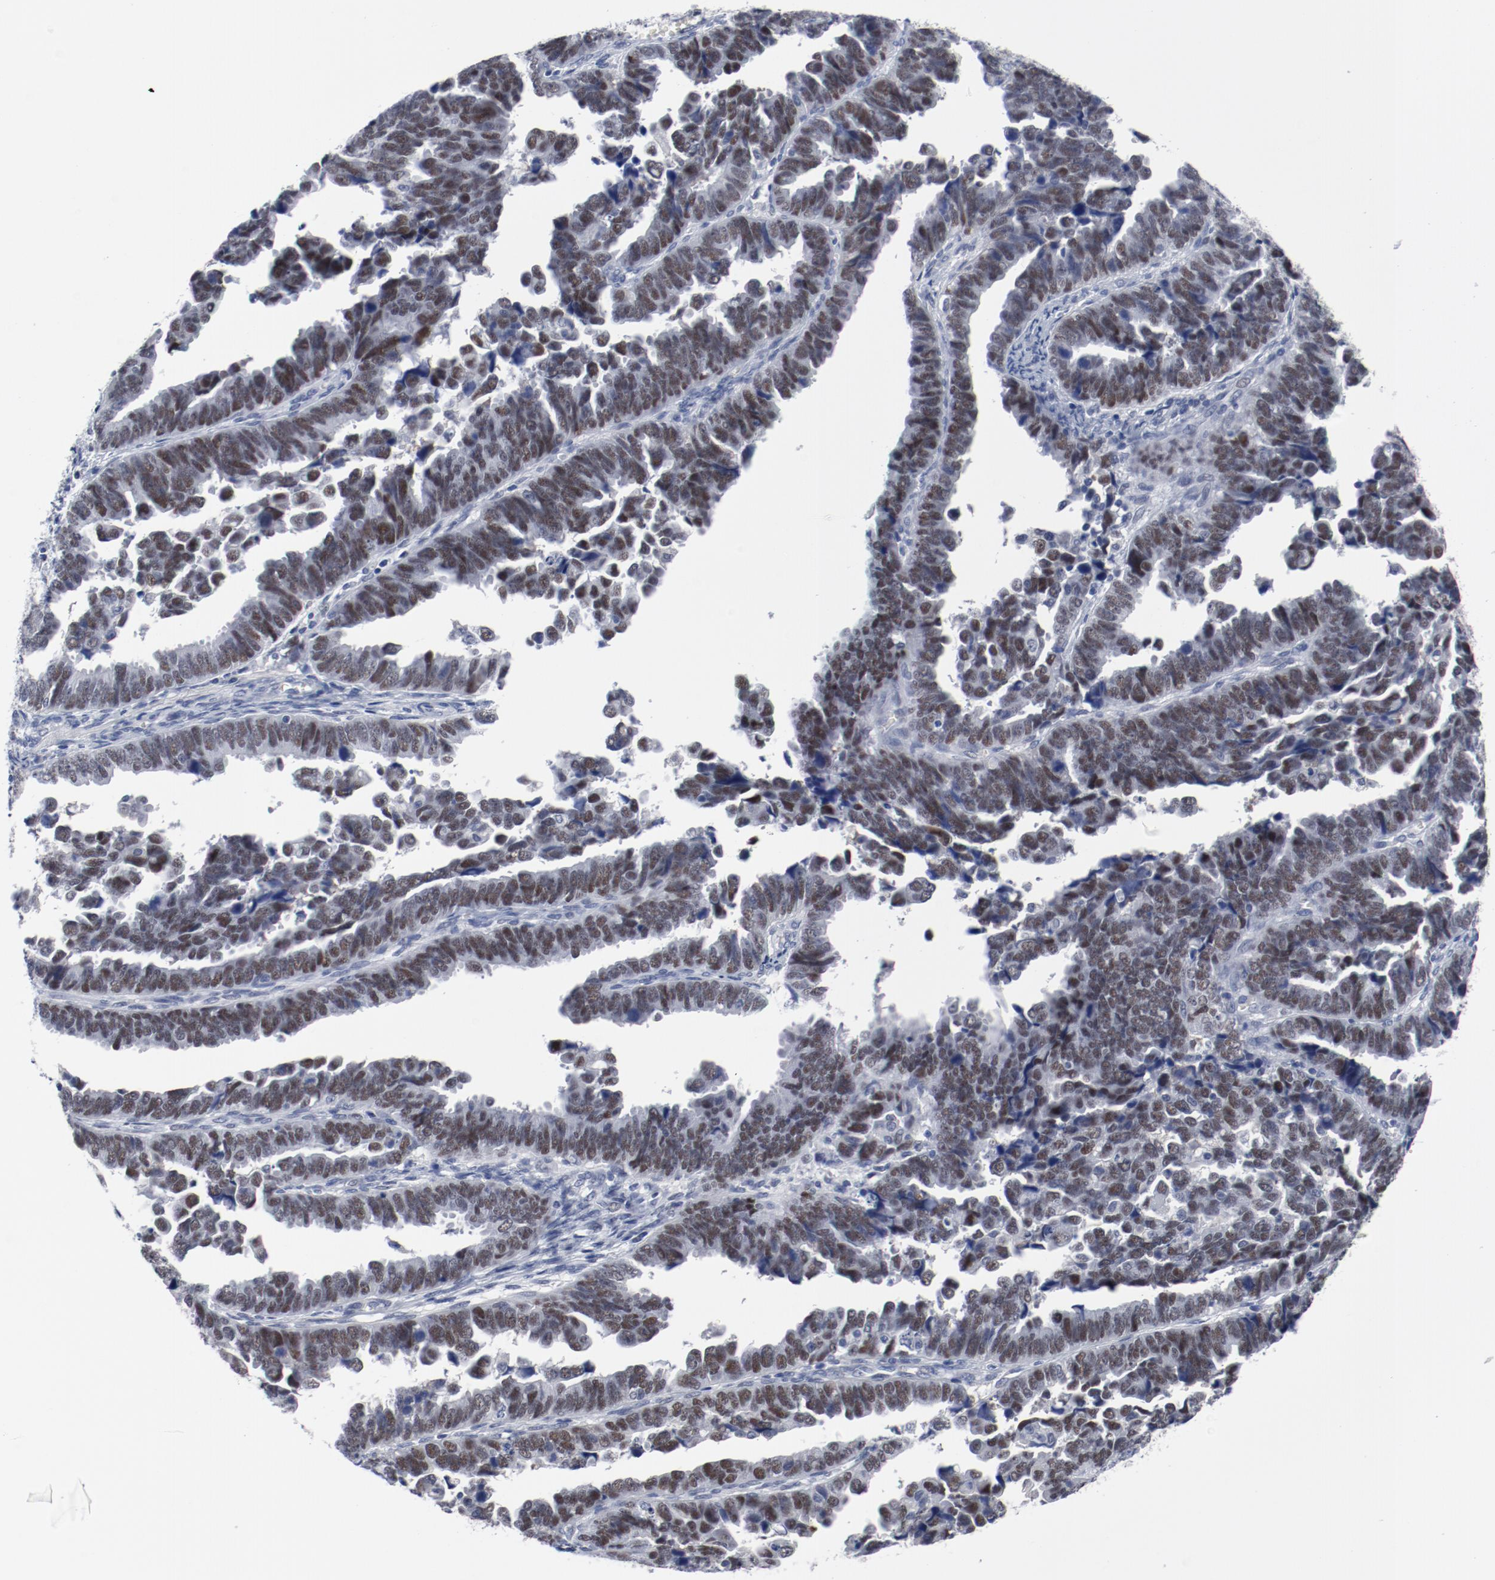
{"staining": {"intensity": "weak", "quantity": ">75%", "location": "nuclear"}, "tissue": "endometrial cancer", "cell_type": "Tumor cells", "image_type": "cancer", "snomed": [{"axis": "morphology", "description": "Adenocarcinoma, NOS"}, {"axis": "topography", "description": "Endometrium"}], "caption": "Endometrial cancer (adenocarcinoma) tissue reveals weak nuclear staining in approximately >75% of tumor cells, visualized by immunohistochemistry.", "gene": "ANKLE2", "patient": {"sex": "female", "age": 75}}